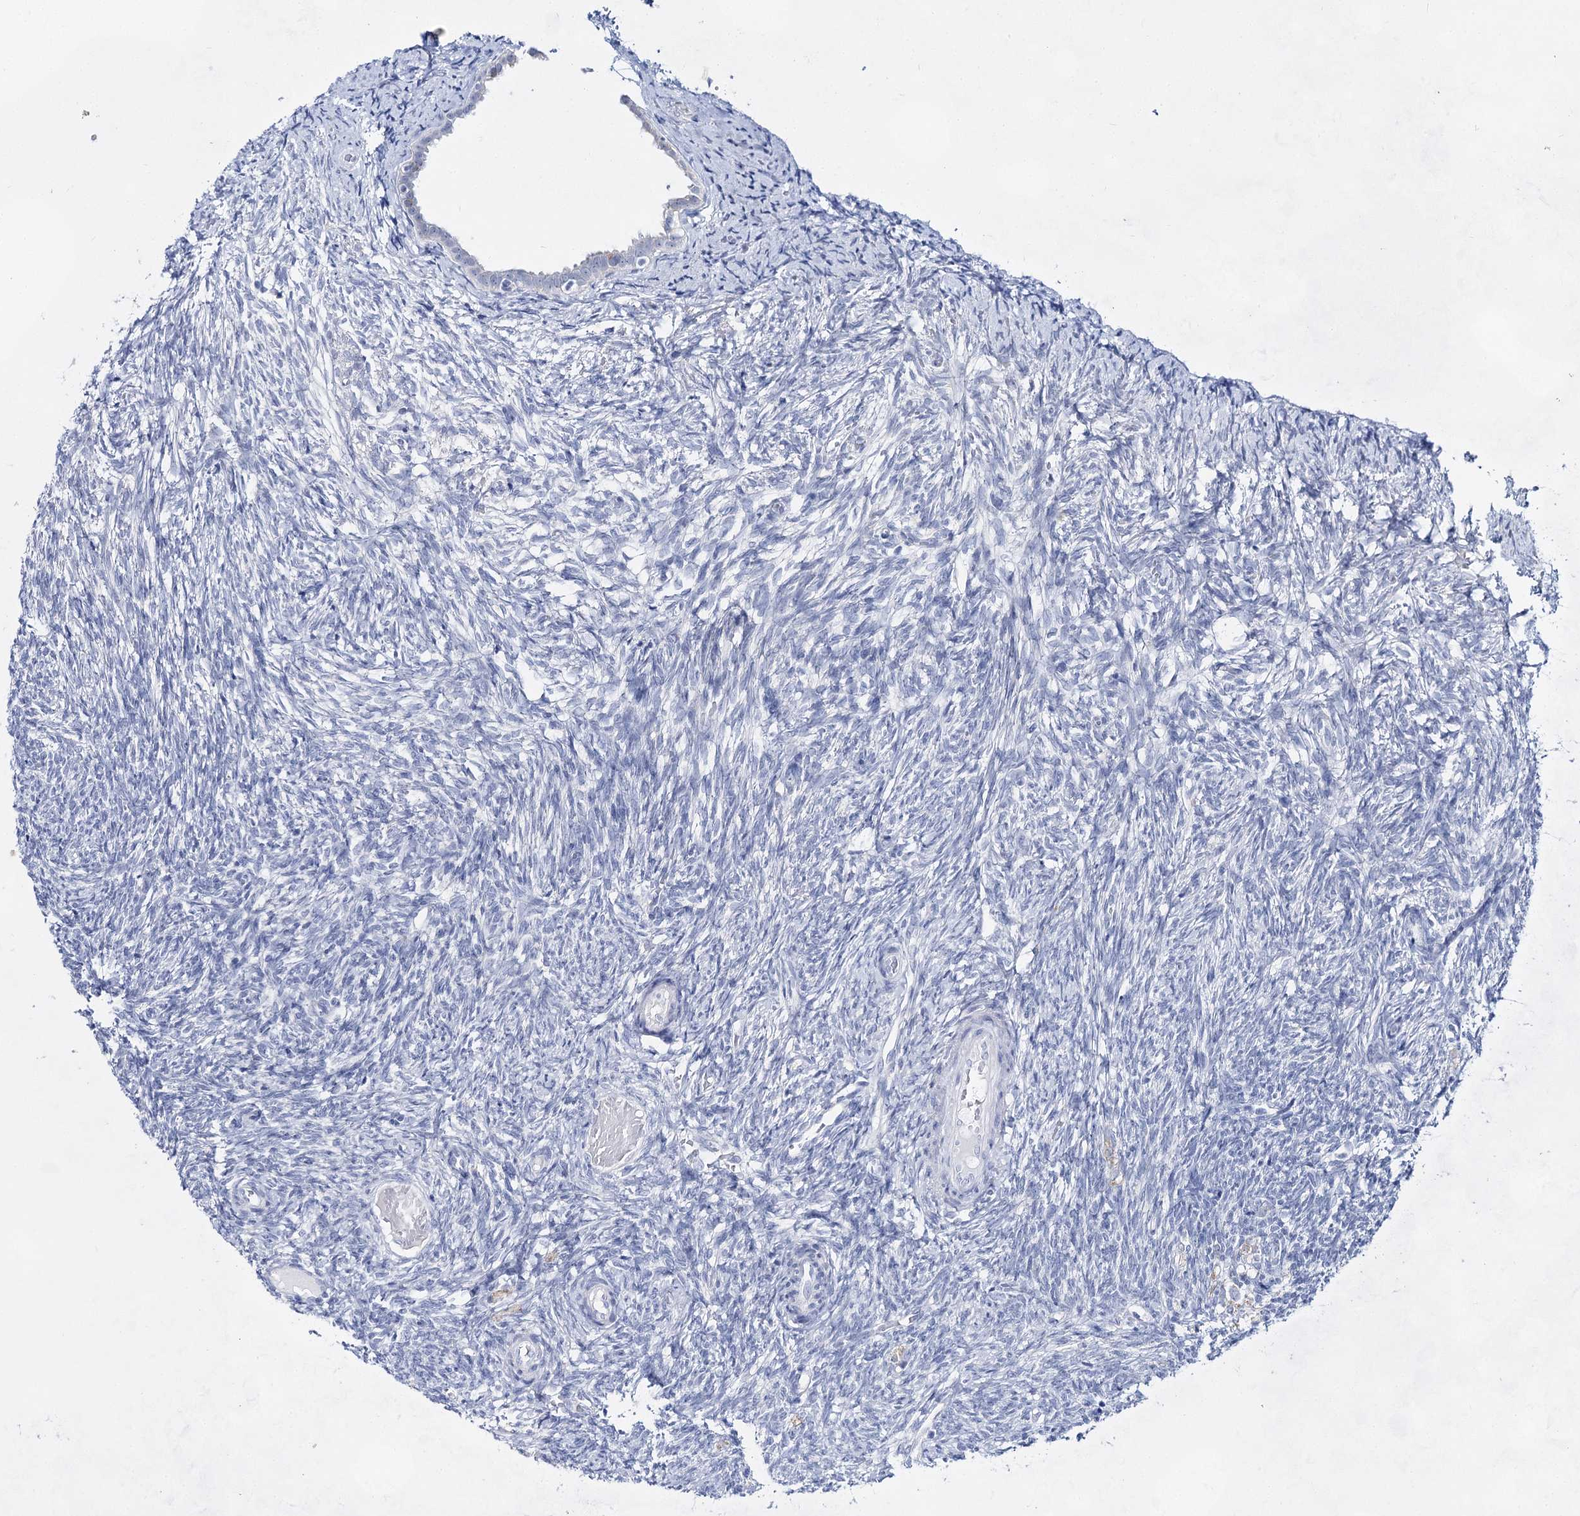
{"staining": {"intensity": "negative", "quantity": "none", "location": "none"}, "tissue": "ovary", "cell_type": "Follicle cells", "image_type": "normal", "snomed": [{"axis": "morphology", "description": "Normal tissue, NOS"}, {"axis": "topography", "description": "Ovary"}], "caption": "IHC histopathology image of unremarkable ovary: human ovary stained with DAB (3,3'-diaminobenzidine) reveals no significant protein staining in follicle cells. (Brightfield microscopy of DAB IHC at high magnification).", "gene": "BPHL", "patient": {"sex": "female", "age": 41}}